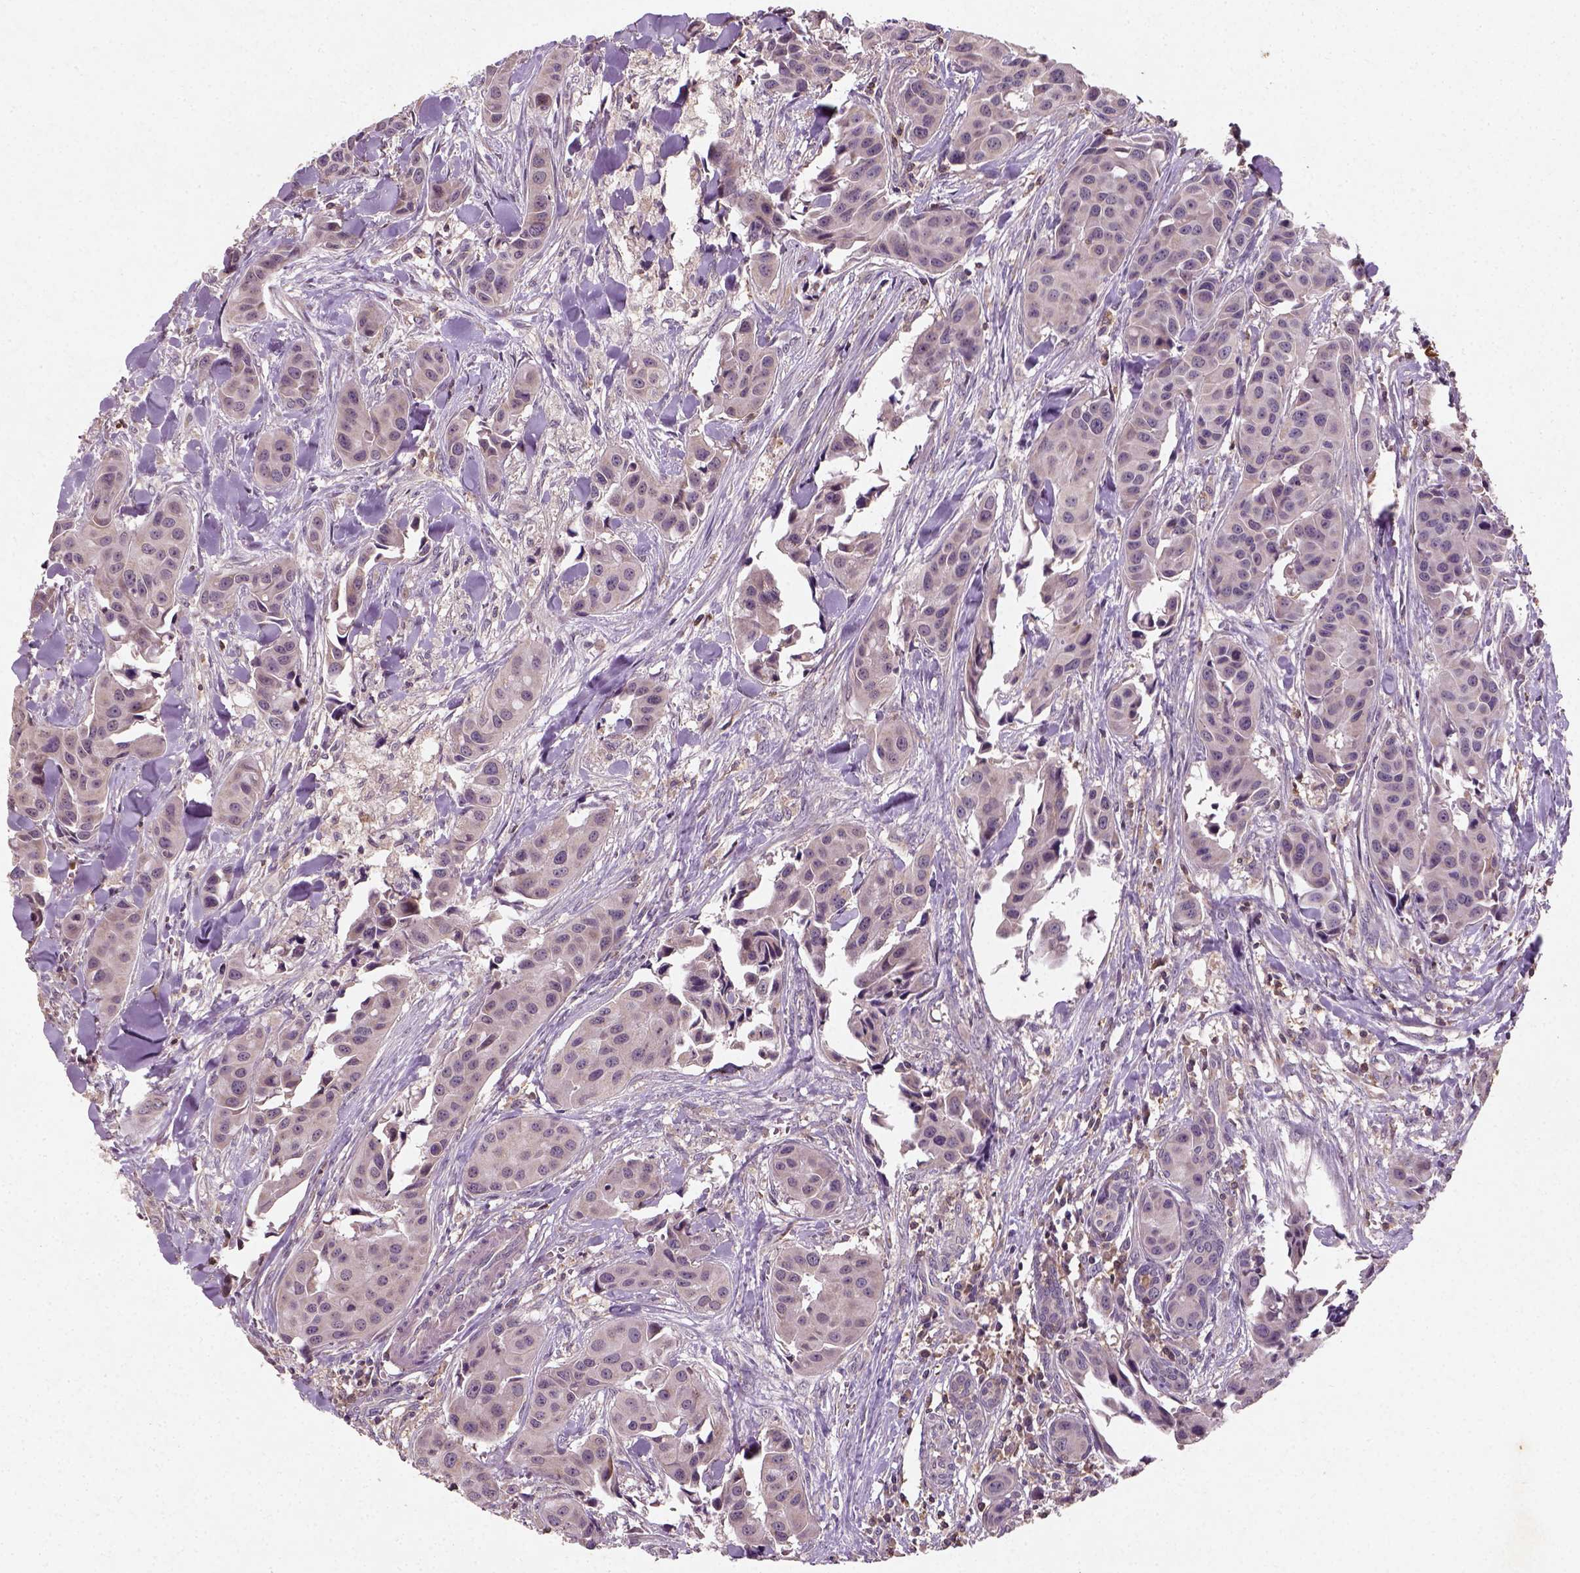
{"staining": {"intensity": "weak", "quantity": "25%-75%", "location": "cytoplasmic/membranous"}, "tissue": "head and neck cancer", "cell_type": "Tumor cells", "image_type": "cancer", "snomed": [{"axis": "morphology", "description": "Adenocarcinoma, NOS"}, {"axis": "topography", "description": "Head-Neck"}], "caption": "This photomicrograph displays IHC staining of human adenocarcinoma (head and neck), with low weak cytoplasmic/membranous expression in approximately 25%-75% of tumor cells.", "gene": "CAMKK1", "patient": {"sex": "male", "age": 76}}